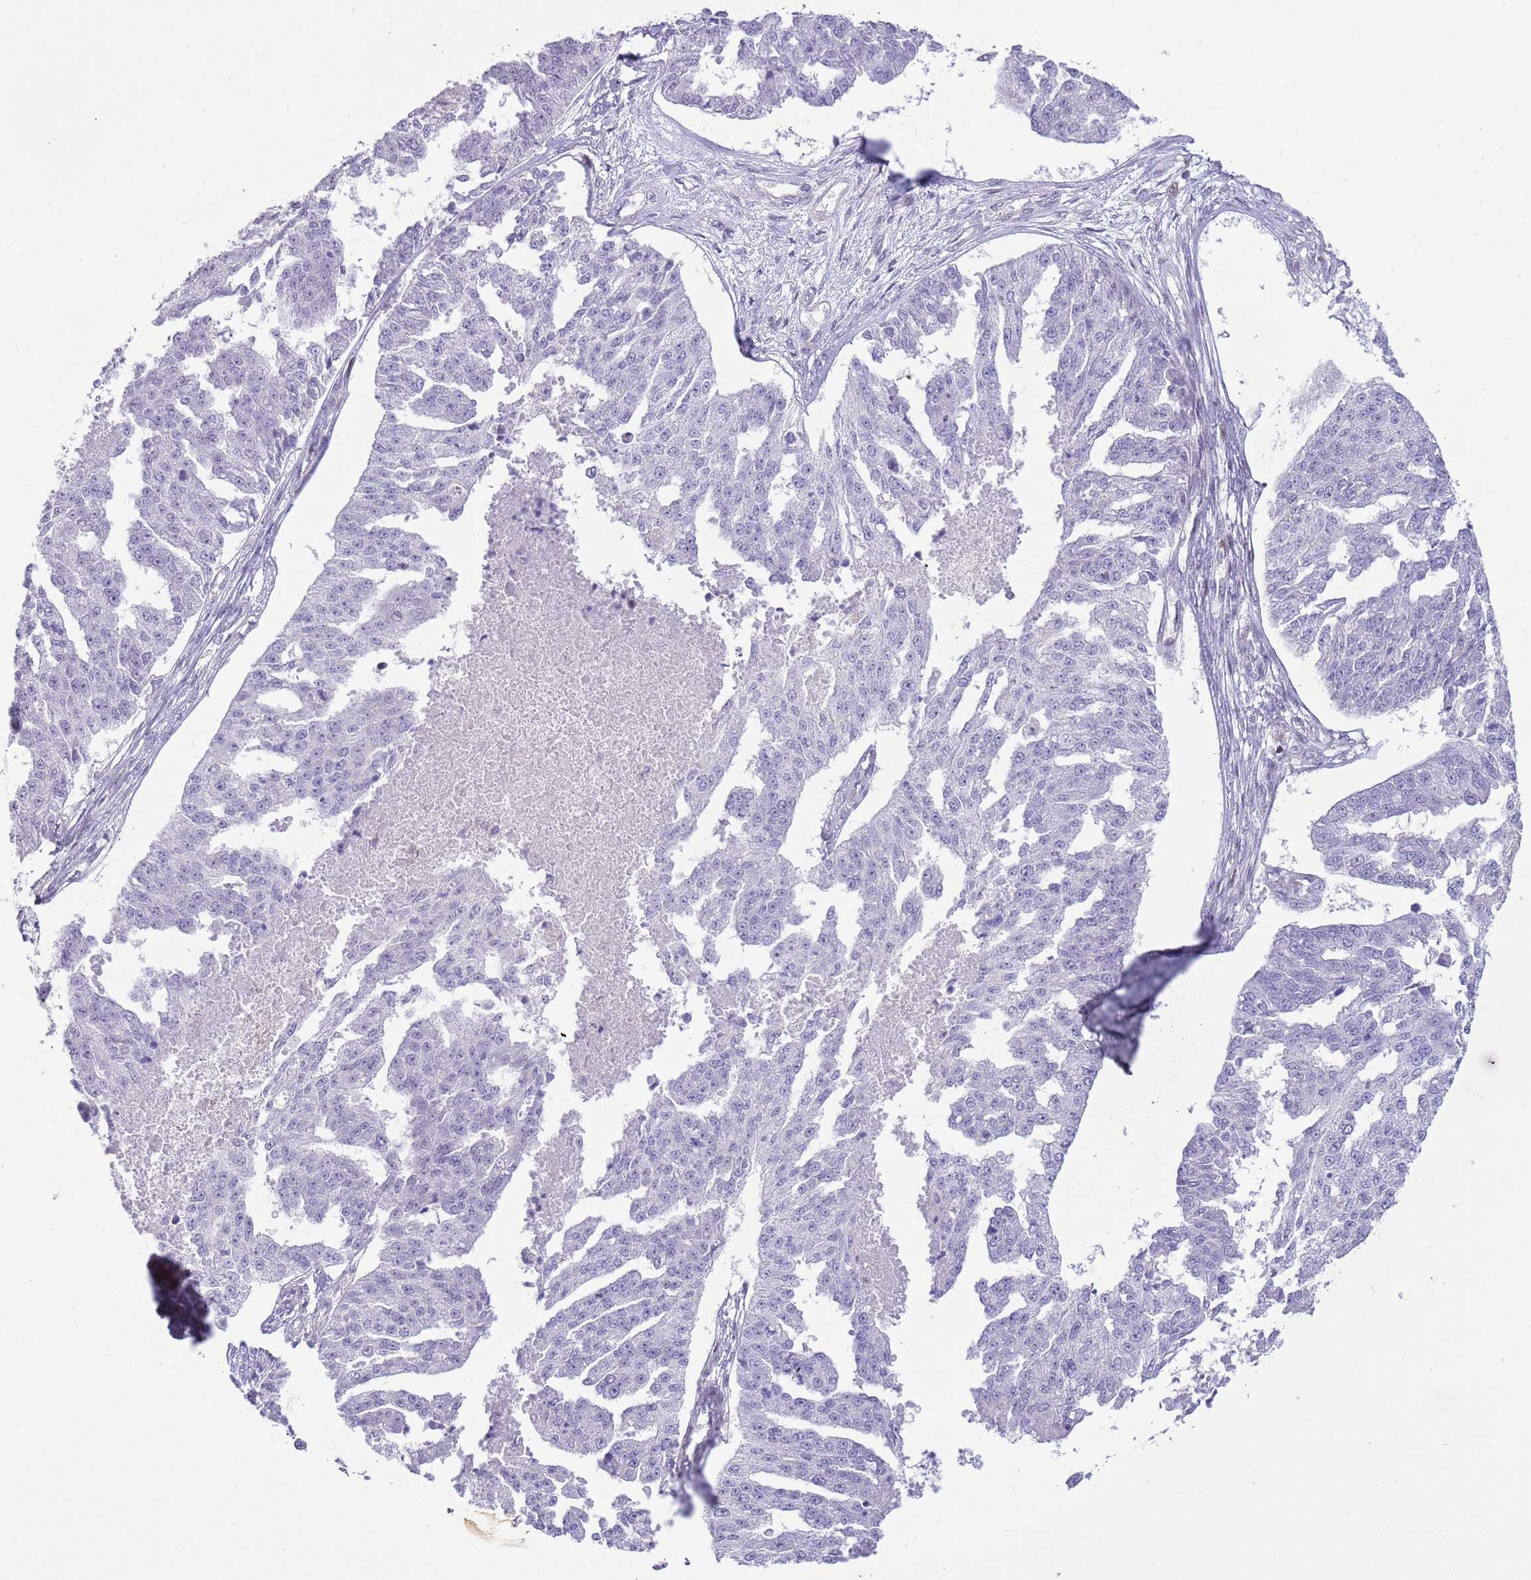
{"staining": {"intensity": "negative", "quantity": "none", "location": "none"}, "tissue": "ovarian cancer", "cell_type": "Tumor cells", "image_type": "cancer", "snomed": [{"axis": "morphology", "description": "Cystadenocarcinoma, serous, NOS"}, {"axis": "topography", "description": "Ovary"}], "caption": "Tumor cells show no significant expression in ovarian serous cystadenocarcinoma.", "gene": "ANO8", "patient": {"sex": "female", "age": 58}}